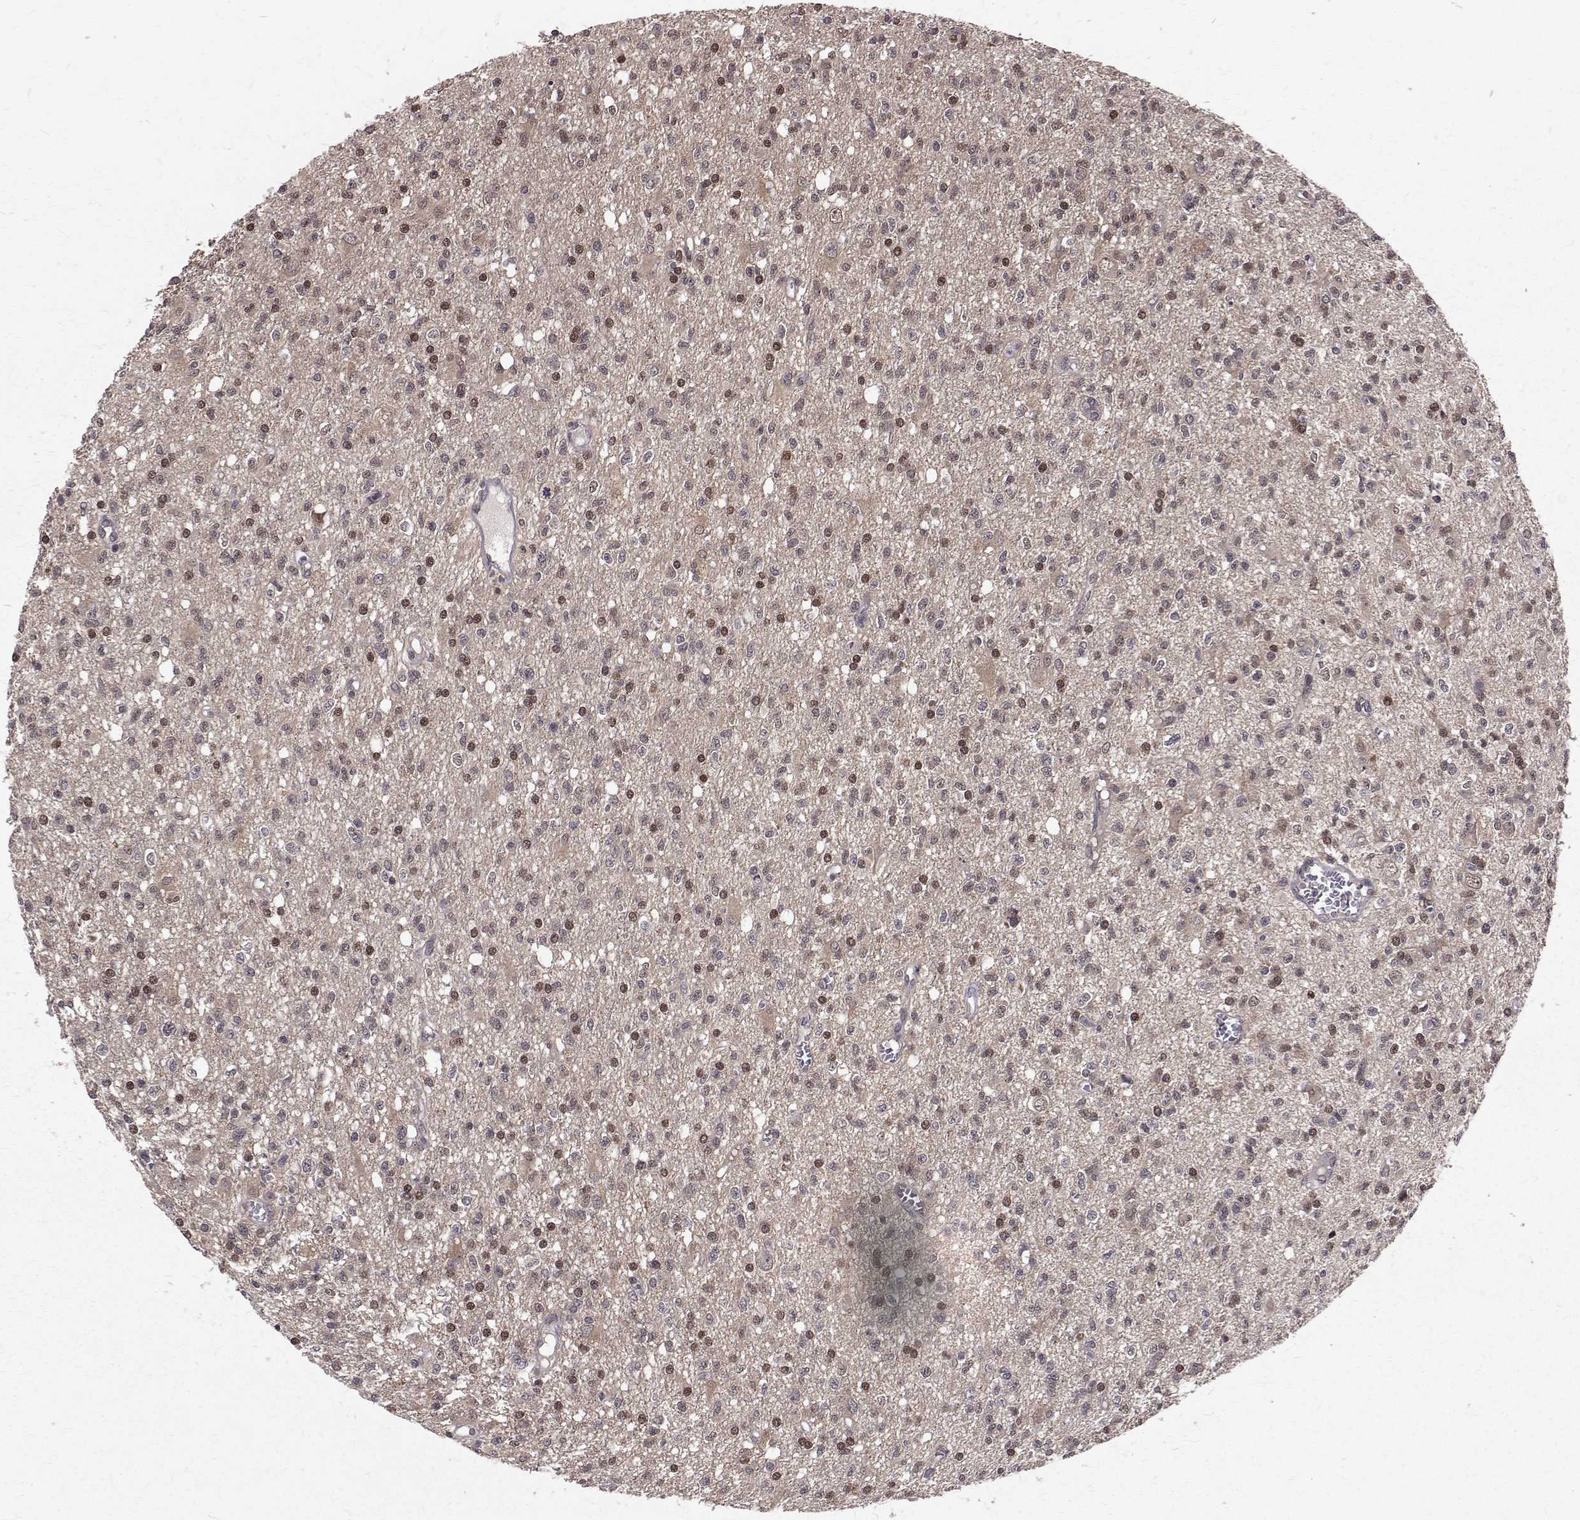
{"staining": {"intensity": "moderate", "quantity": "25%-75%", "location": "nuclear"}, "tissue": "glioma", "cell_type": "Tumor cells", "image_type": "cancer", "snomed": [{"axis": "morphology", "description": "Glioma, malignant, Low grade"}, {"axis": "topography", "description": "Brain"}], "caption": "An image showing moderate nuclear expression in about 25%-75% of tumor cells in glioma, as visualized by brown immunohistochemical staining.", "gene": "NIF3L1", "patient": {"sex": "male", "age": 64}}